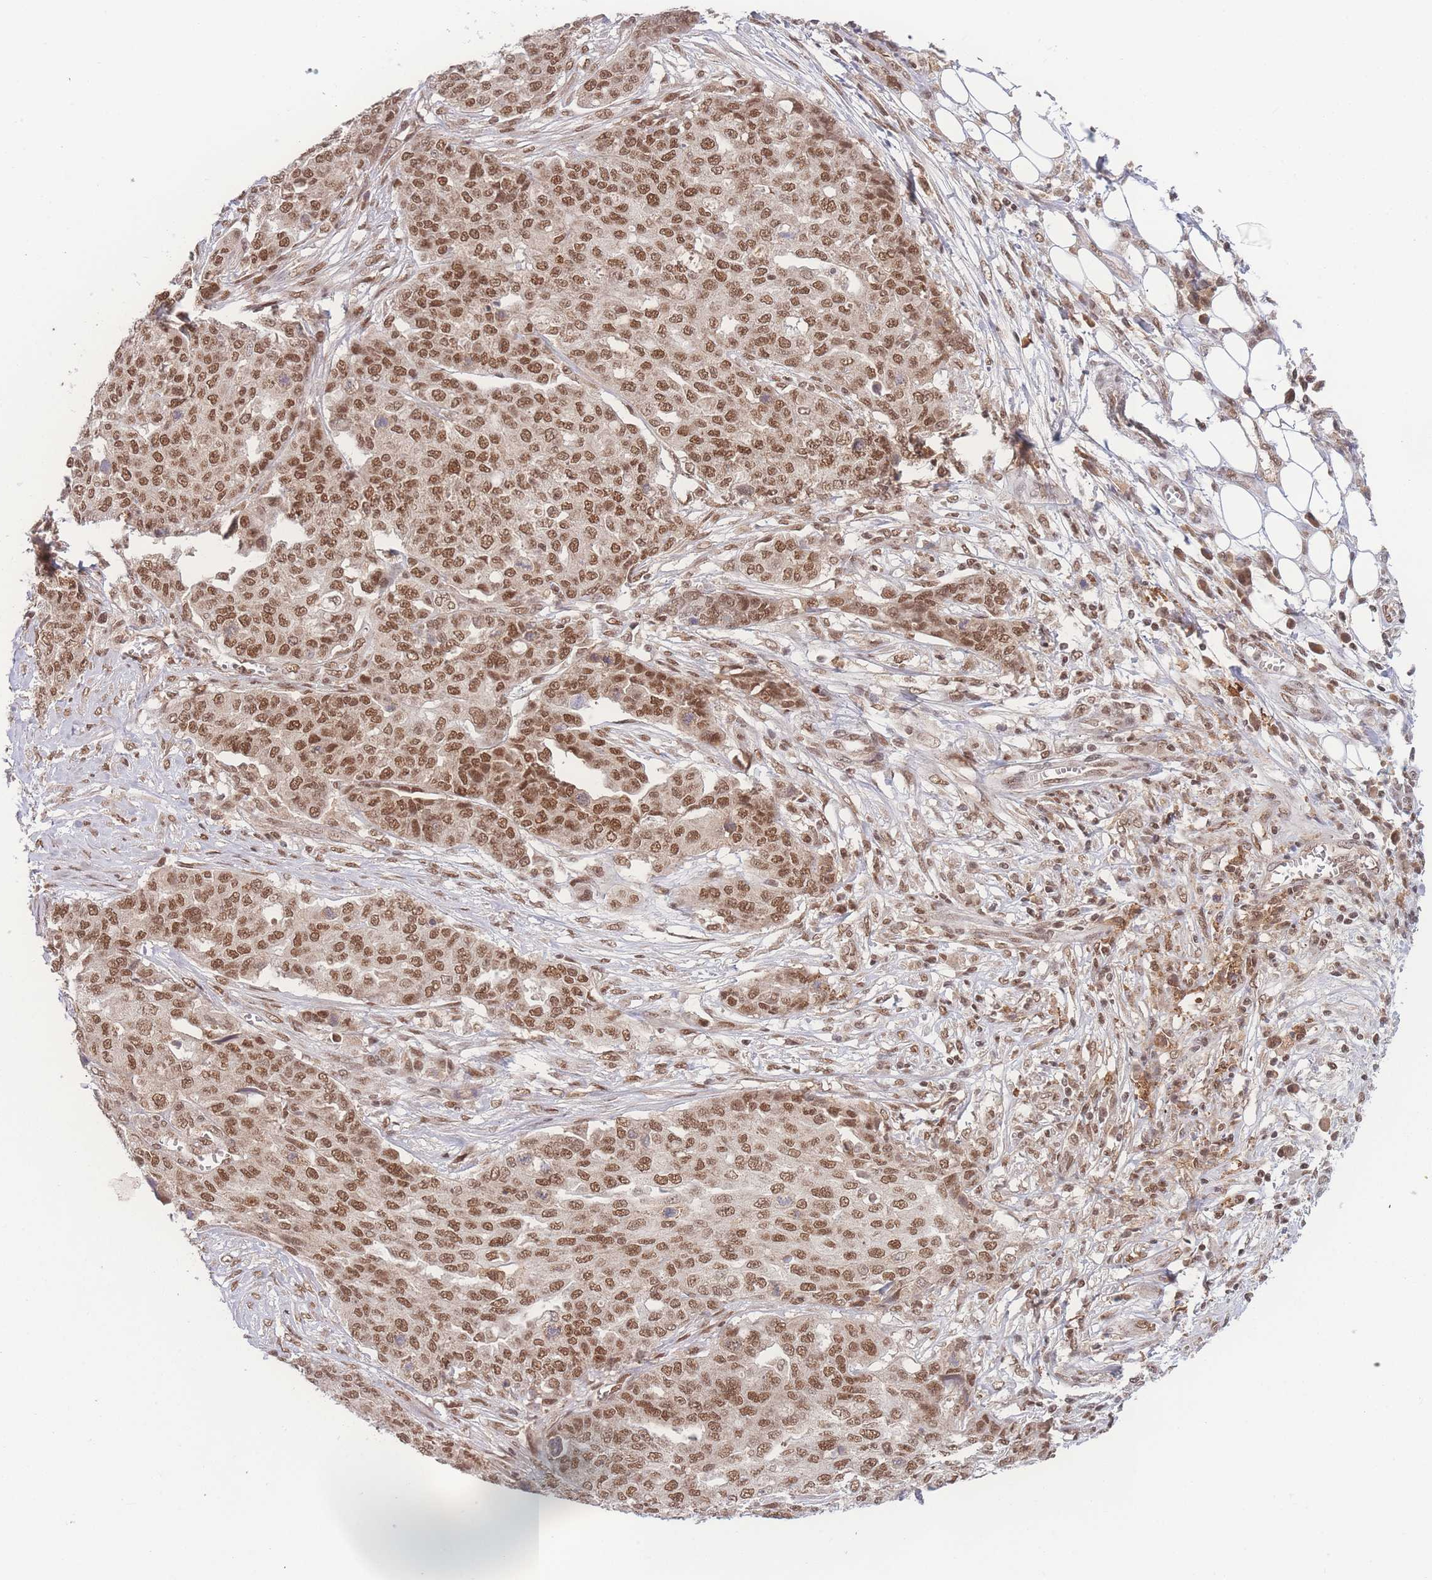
{"staining": {"intensity": "moderate", "quantity": ">75%", "location": "nuclear"}, "tissue": "ovarian cancer", "cell_type": "Tumor cells", "image_type": "cancer", "snomed": [{"axis": "morphology", "description": "Cystadenocarcinoma, serous, NOS"}, {"axis": "topography", "description": "Soft tissue"}, {"axis": "topography", "description": "Ovary"}], "caption": "Protein expression analysis of ovarian cancer (serous cystadenocarcinoma) exhibits moderate nuclear staining in about >75% of tumor cells. (DAB IHC, brown staining for protein, blue staining for nuclei).", "gene": "RAVER1", "patient": {"sex": "female", "age": 57}}